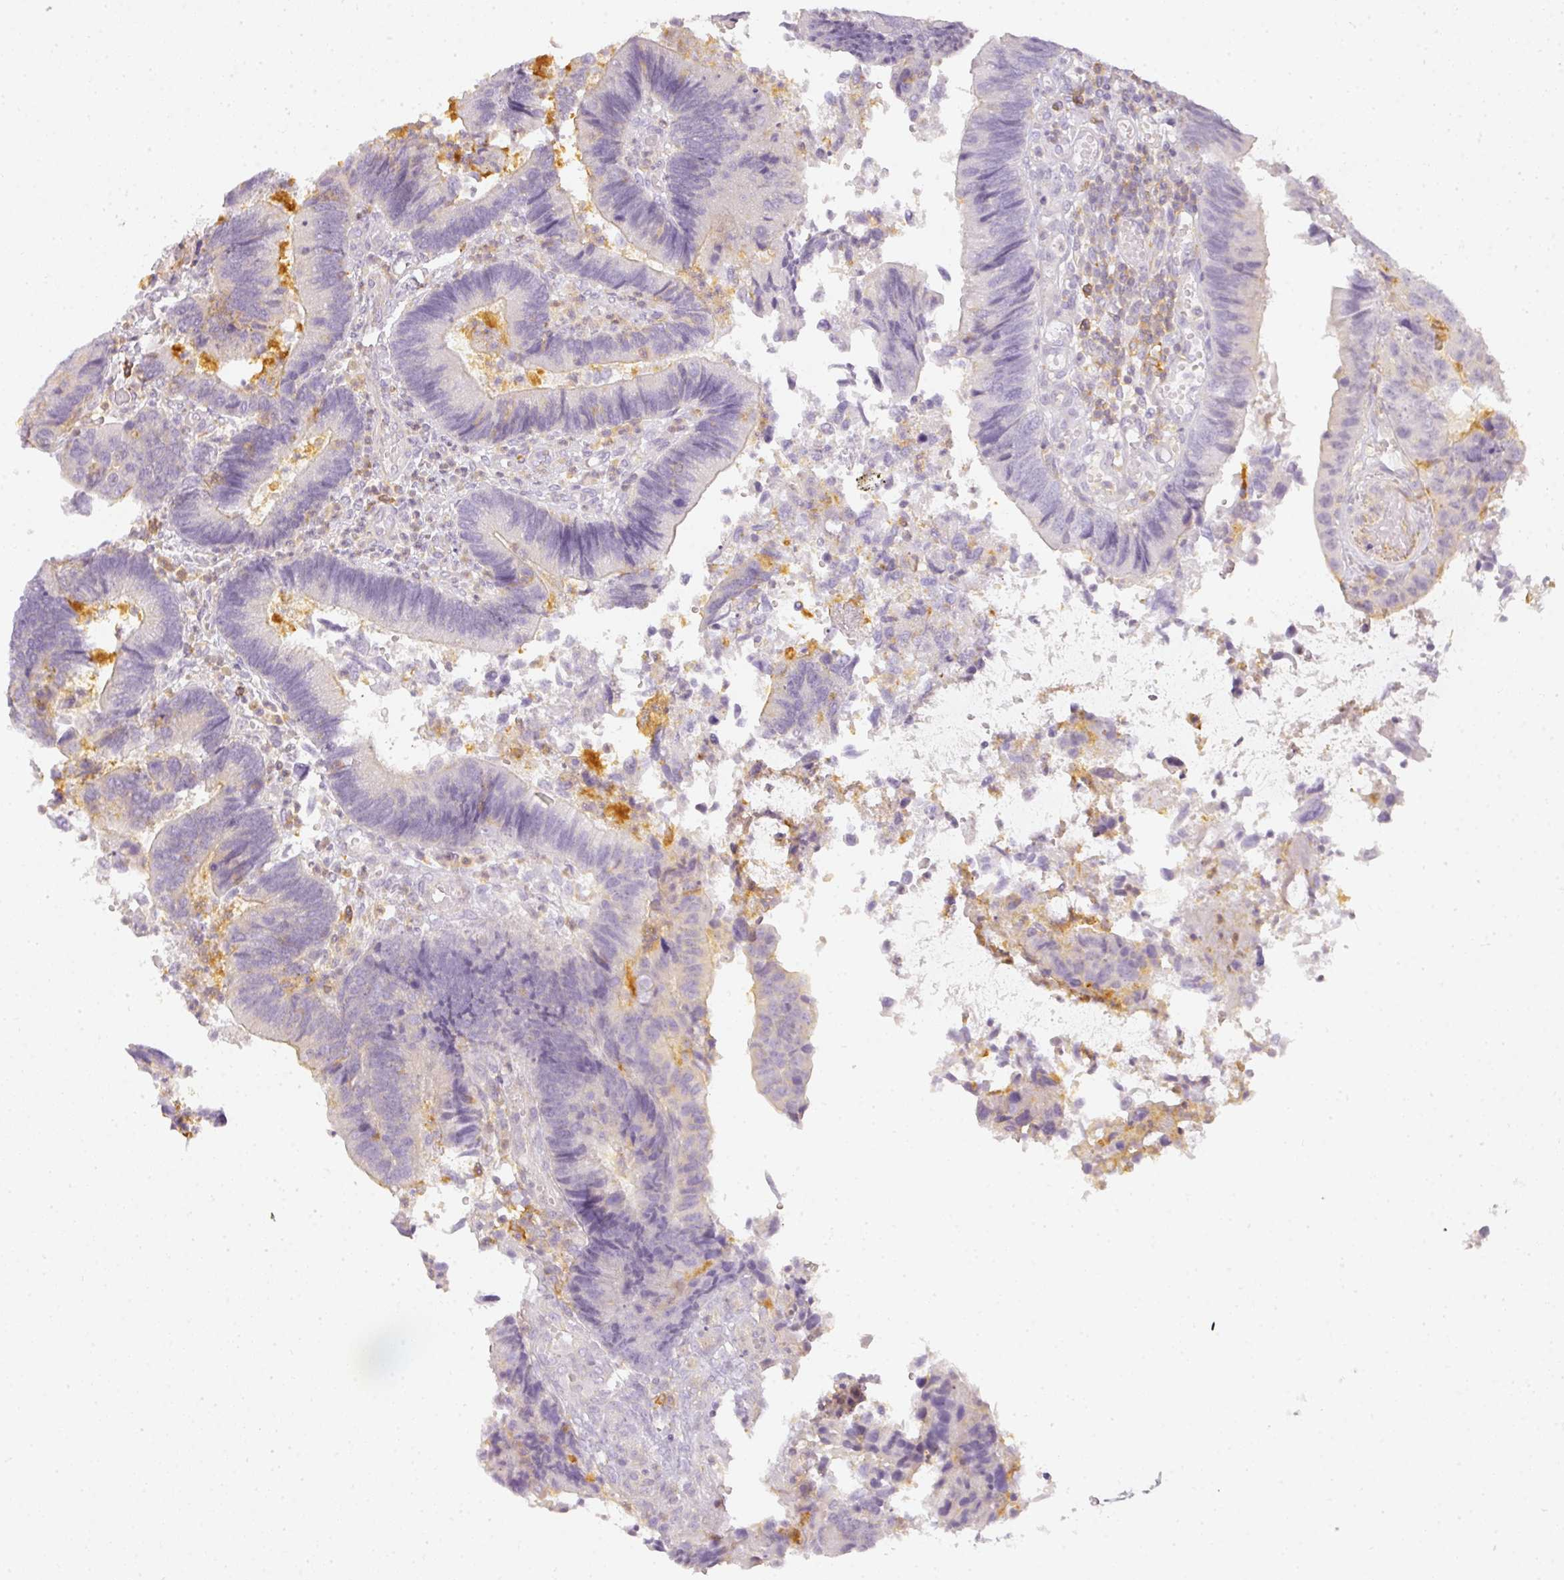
{"staining": {"intensity": "negative", "quantity": "none", "location": "none"}, "tissue": "colorectal cancer", "cell_type": "Tumor cells", "image_type": "cancer", "snomed": [{"axis": "morphology", "description": "Adenocarcinoma, NOS"}, {"axis": "topography", "description": "Colon"}], "caption": "There is no significant positivity in tumor cells of colorectal adenocarcinoma.", "gene": "TMEM42", "patient": {"sex": "female", "age": 67}}